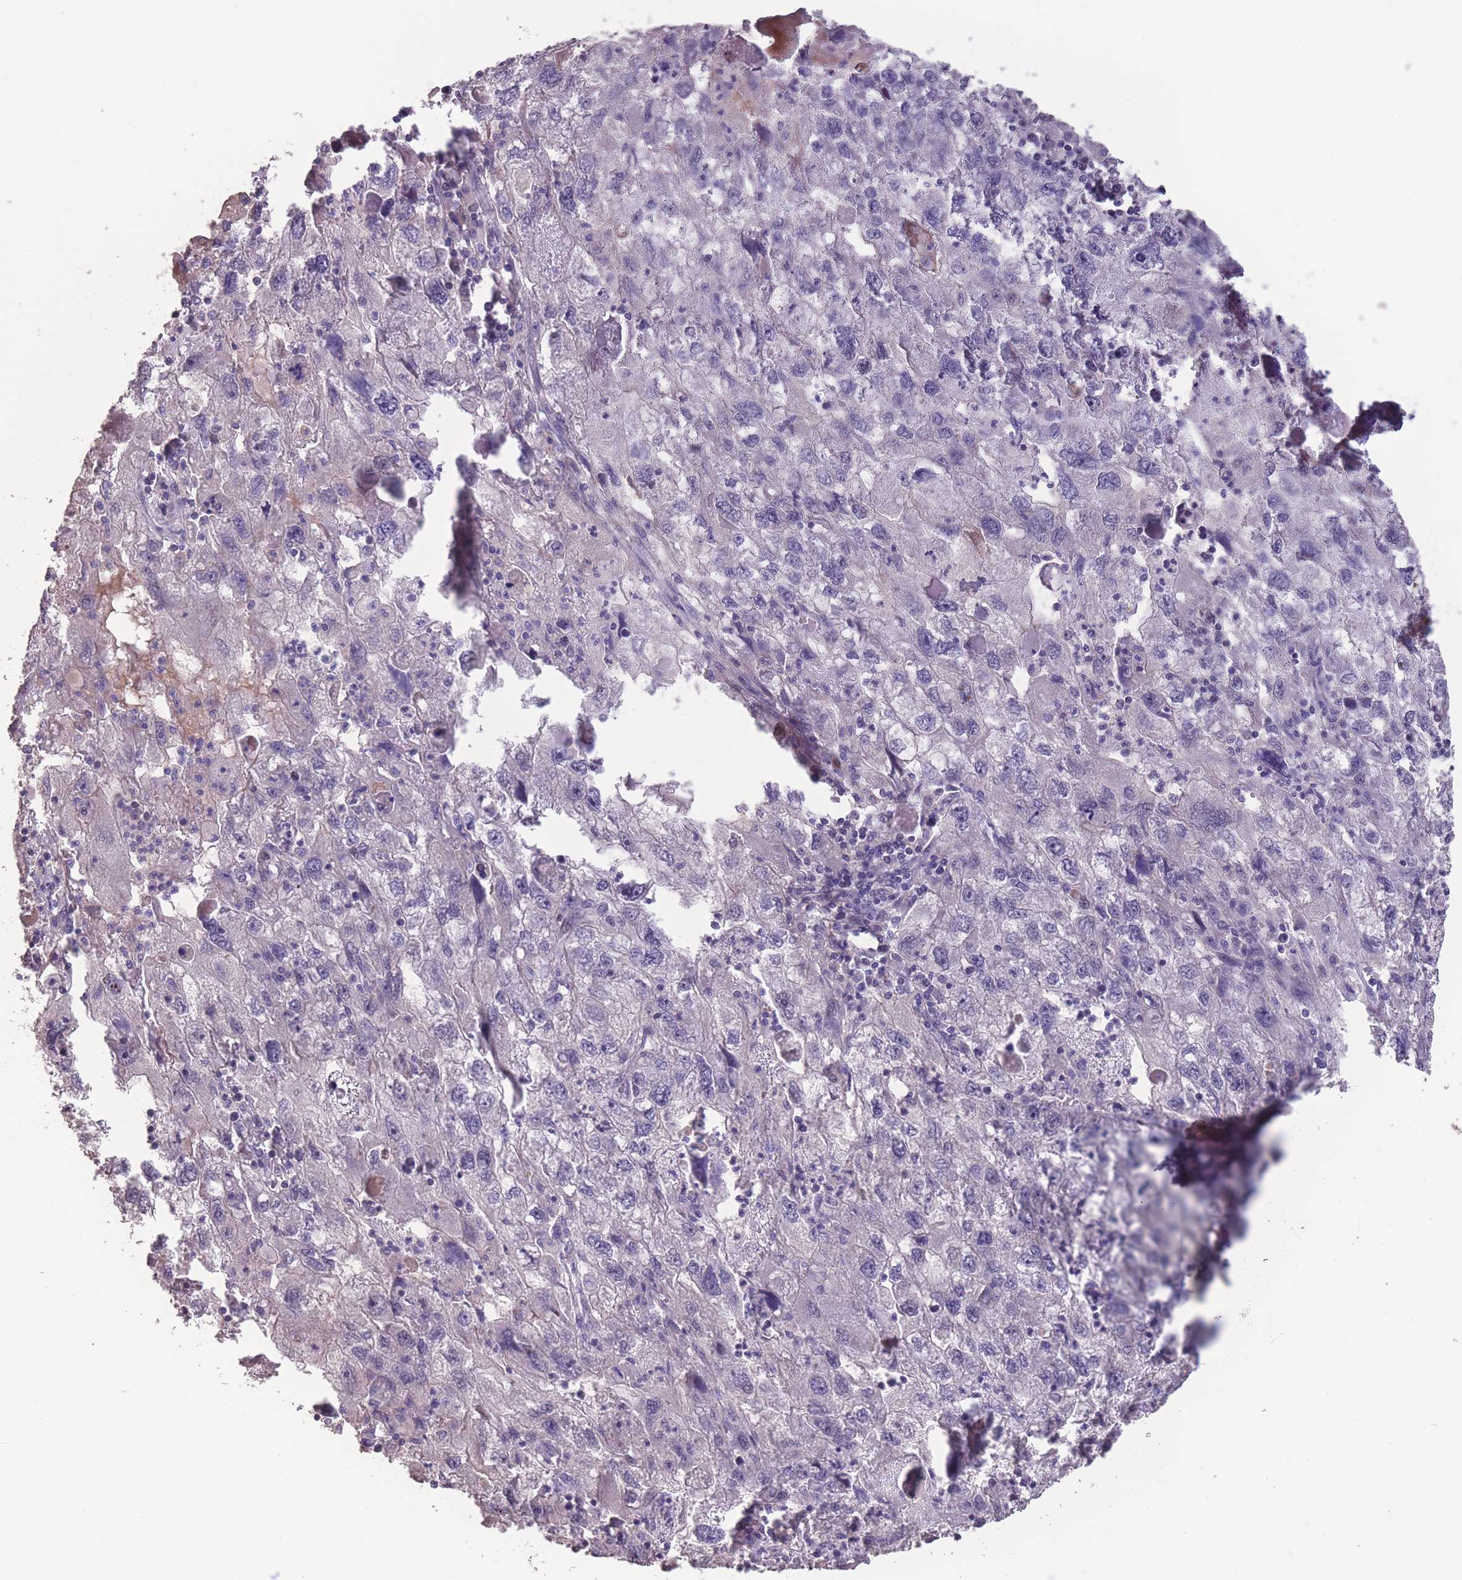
{"staining": {"intensity": "negative", "quantity": "none", "location": "none"}, "tissue": "endometrial cancer", "cell_type": "Tumor cells", "image_type": "cancer", "snomed": [{"axis": "morphology", "description": "Adenocarcinoma, NOS"}, {"axis": "topography", "description": "Endometrium"}], "caption": "IHC of endometrial adenocarcinoma displays no expression in tumor cells.", "gene": "RSPH10B", "patient": {"sex": "female", "age": 49}}